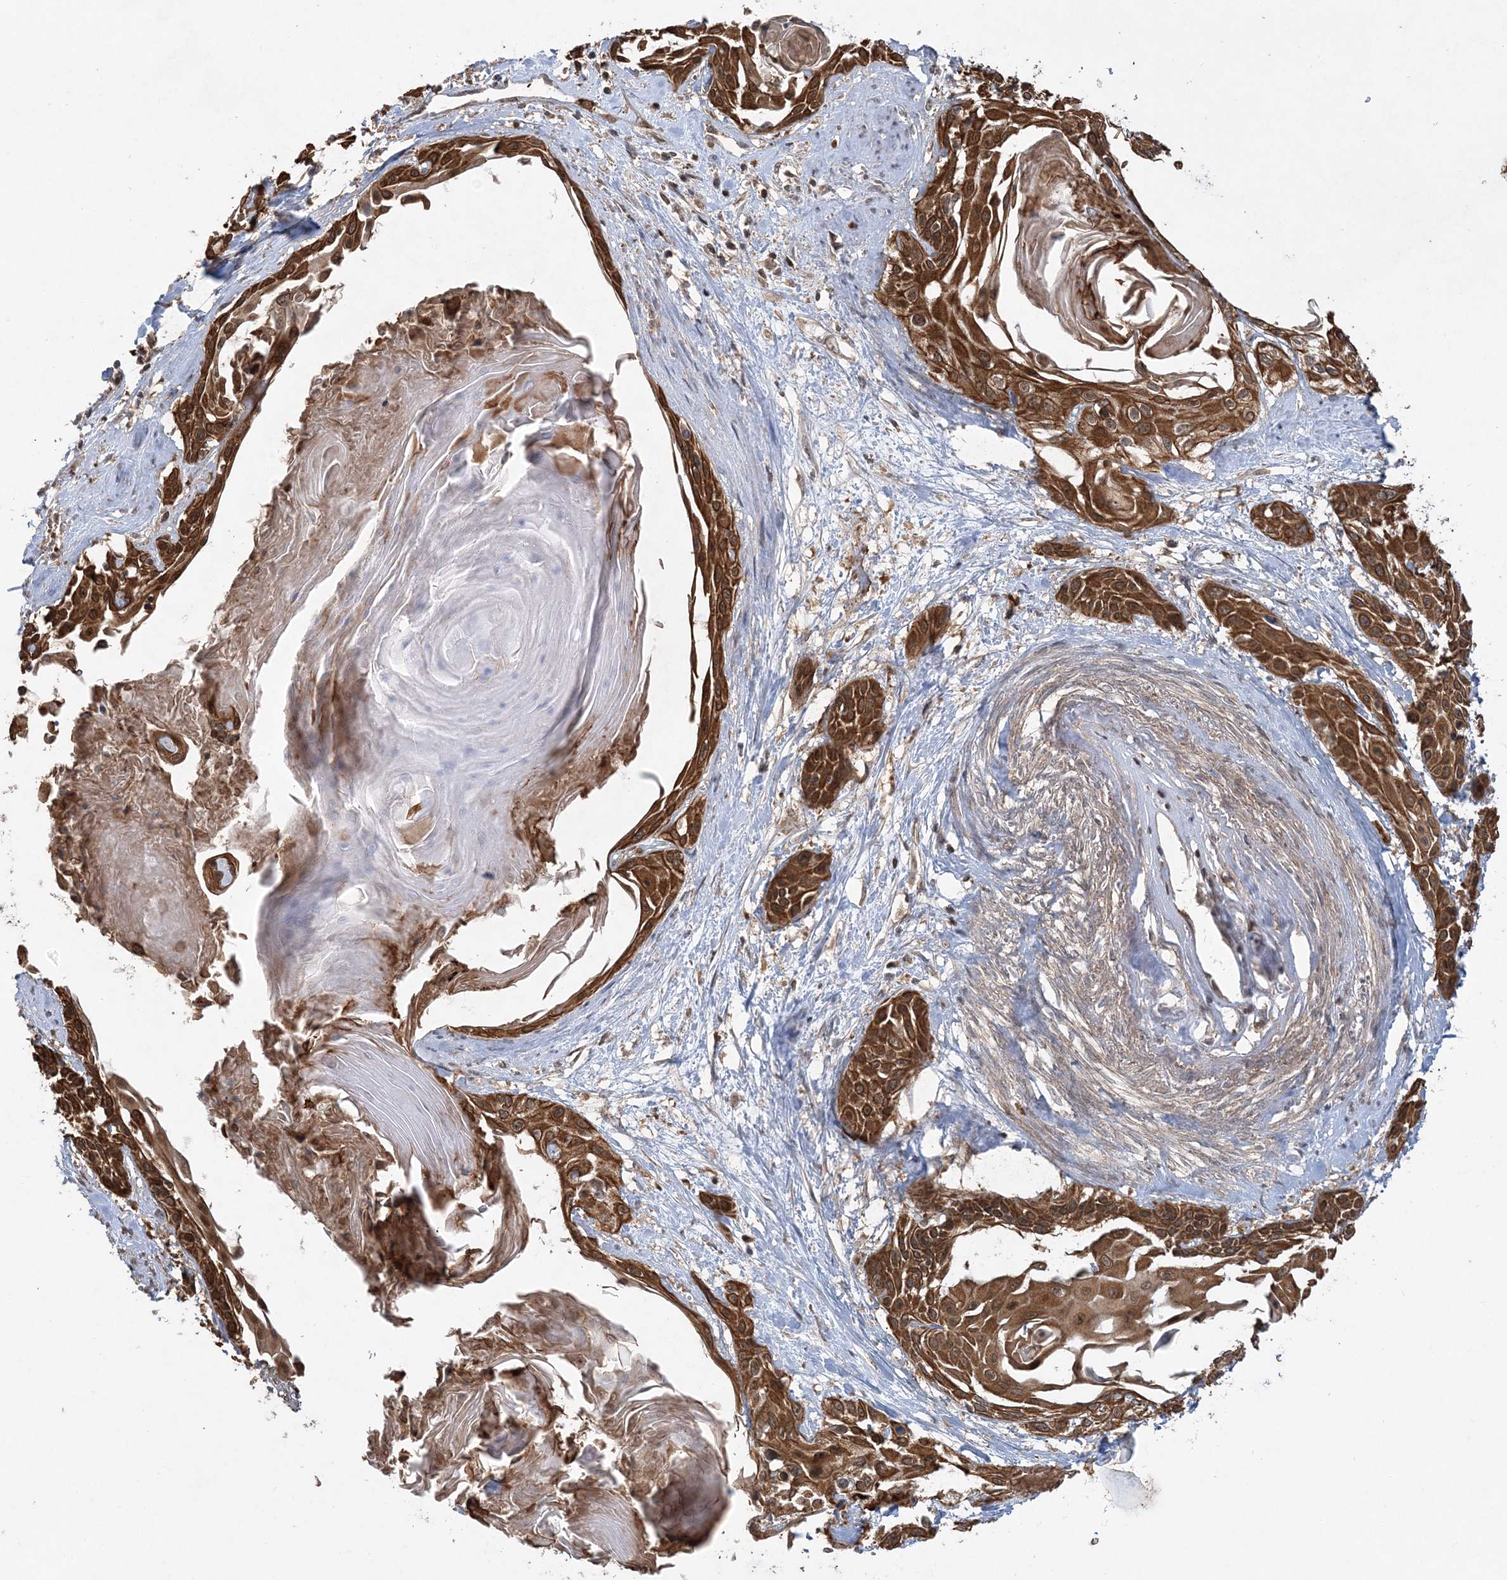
{"staining": {"intensity": "strong", "quantity": ">75%", "location": "cytoplasmic/membranous"}, "tissue": "cervical cancer", "cell_type": "Tumor cells", "image_type": "cancer", "snomed": [{"axis": "morphology", "description": "Squamous cell carcinoma, NOS"}, {"axis": "topography", "description": "Cervix"}], "caption": "A histopathology image of human cervical cancer stained for a protein exhibits strong cytoplasmic/membranous brown staining in tumor cells.", "gene": "ACYP1", "patient": {"sex": "female", "age": 57}}